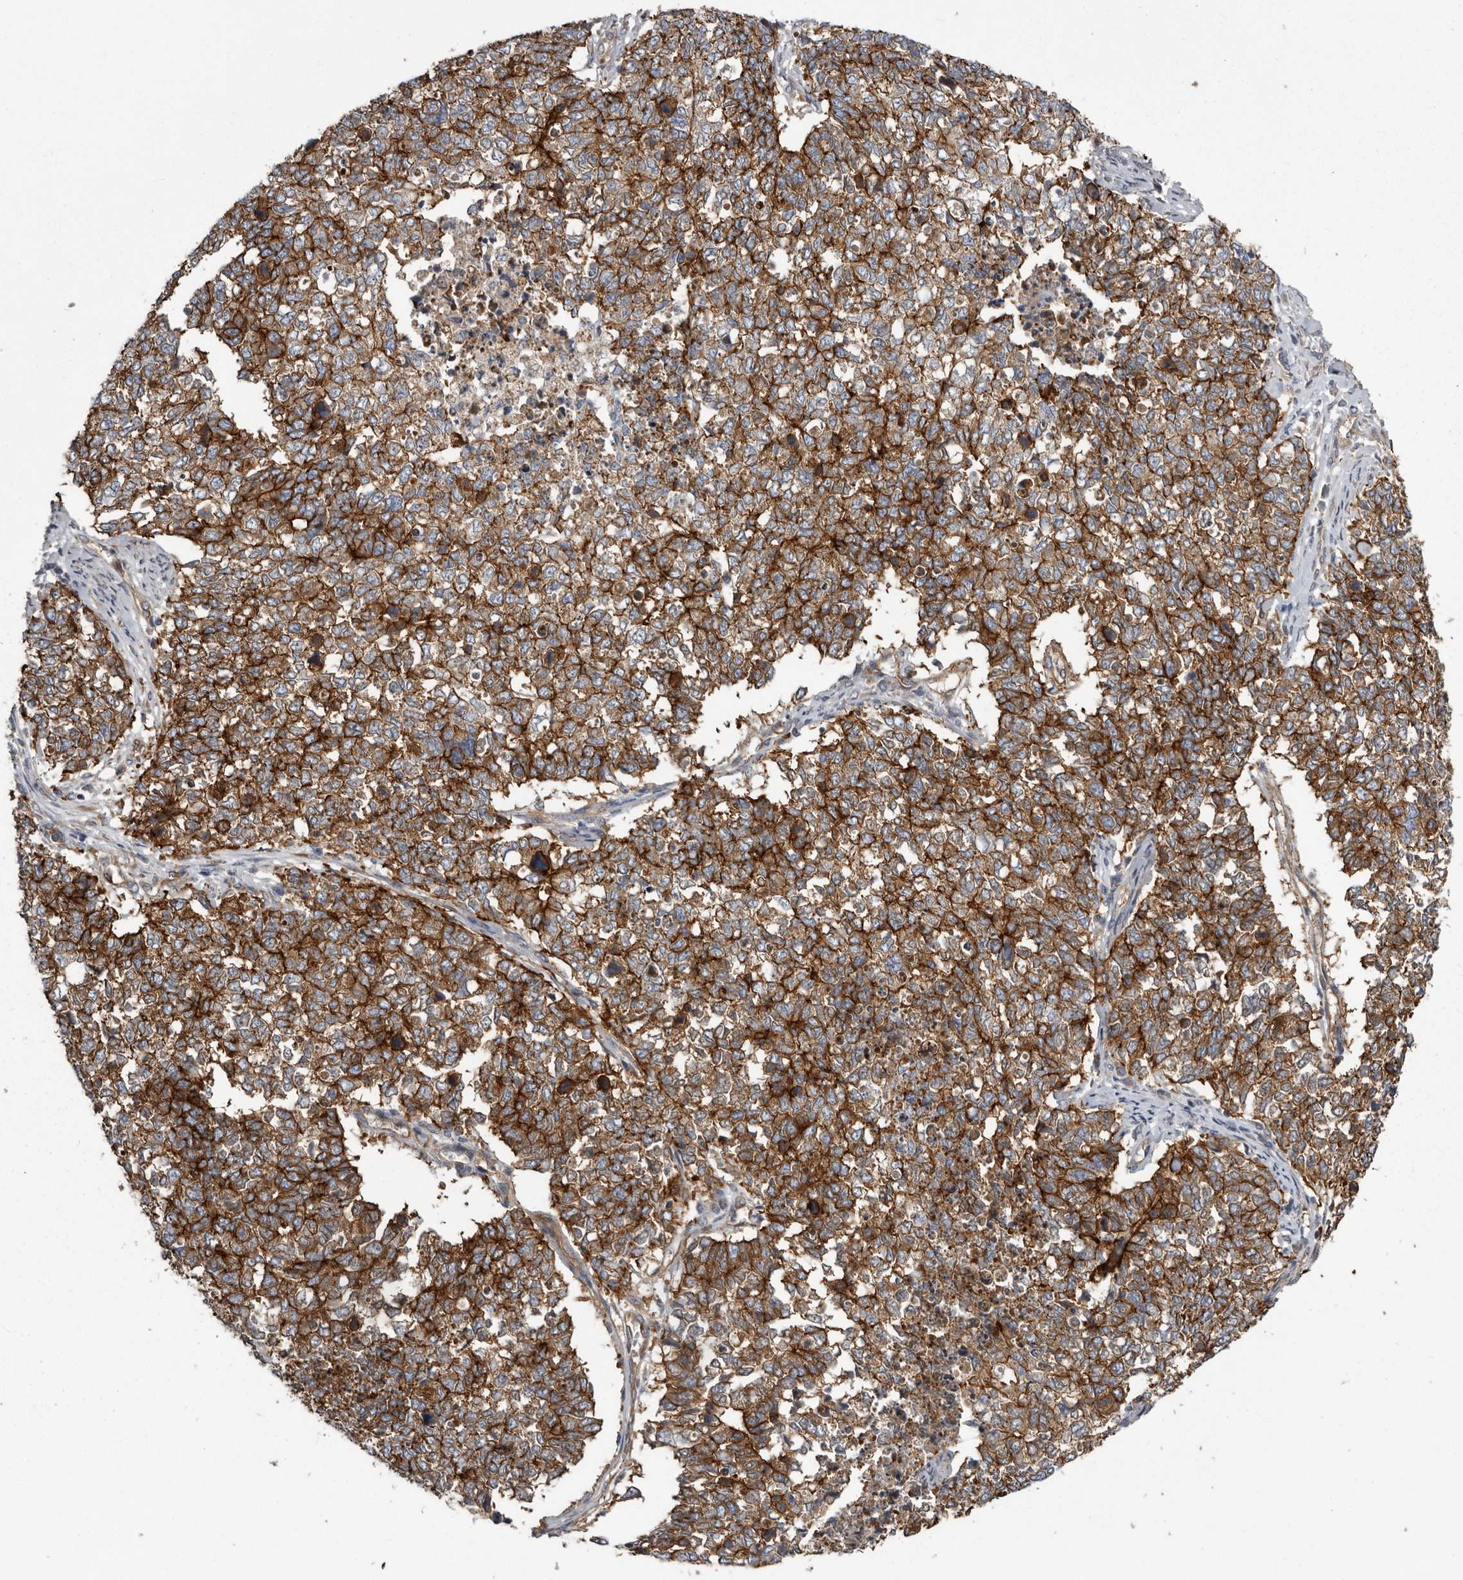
{"staining": {"intensity": "strong", "quantity": ">75%", "location": "cytoplasmic/membranous"}, "tissue": "cervical cancer", "cell_type": "Tumor cells", "image_type": "cancer", "snomed": [{"axis": "morphology", "description": "Squamous cell carcinoma, NOS"}, {"axis": "topography", "description": "Cervix"}], "caption": "Cervical squamous cell carcinoma stained with DAB immunohistochemistry exhibits high levels of strong cytoplasmic/membranous expression in approximately >75% of tumor cells. (IHC, brightfield microscopy, high magnification).", "gene": "ENAH", "patient": {"sex": "female", "age": 63}}